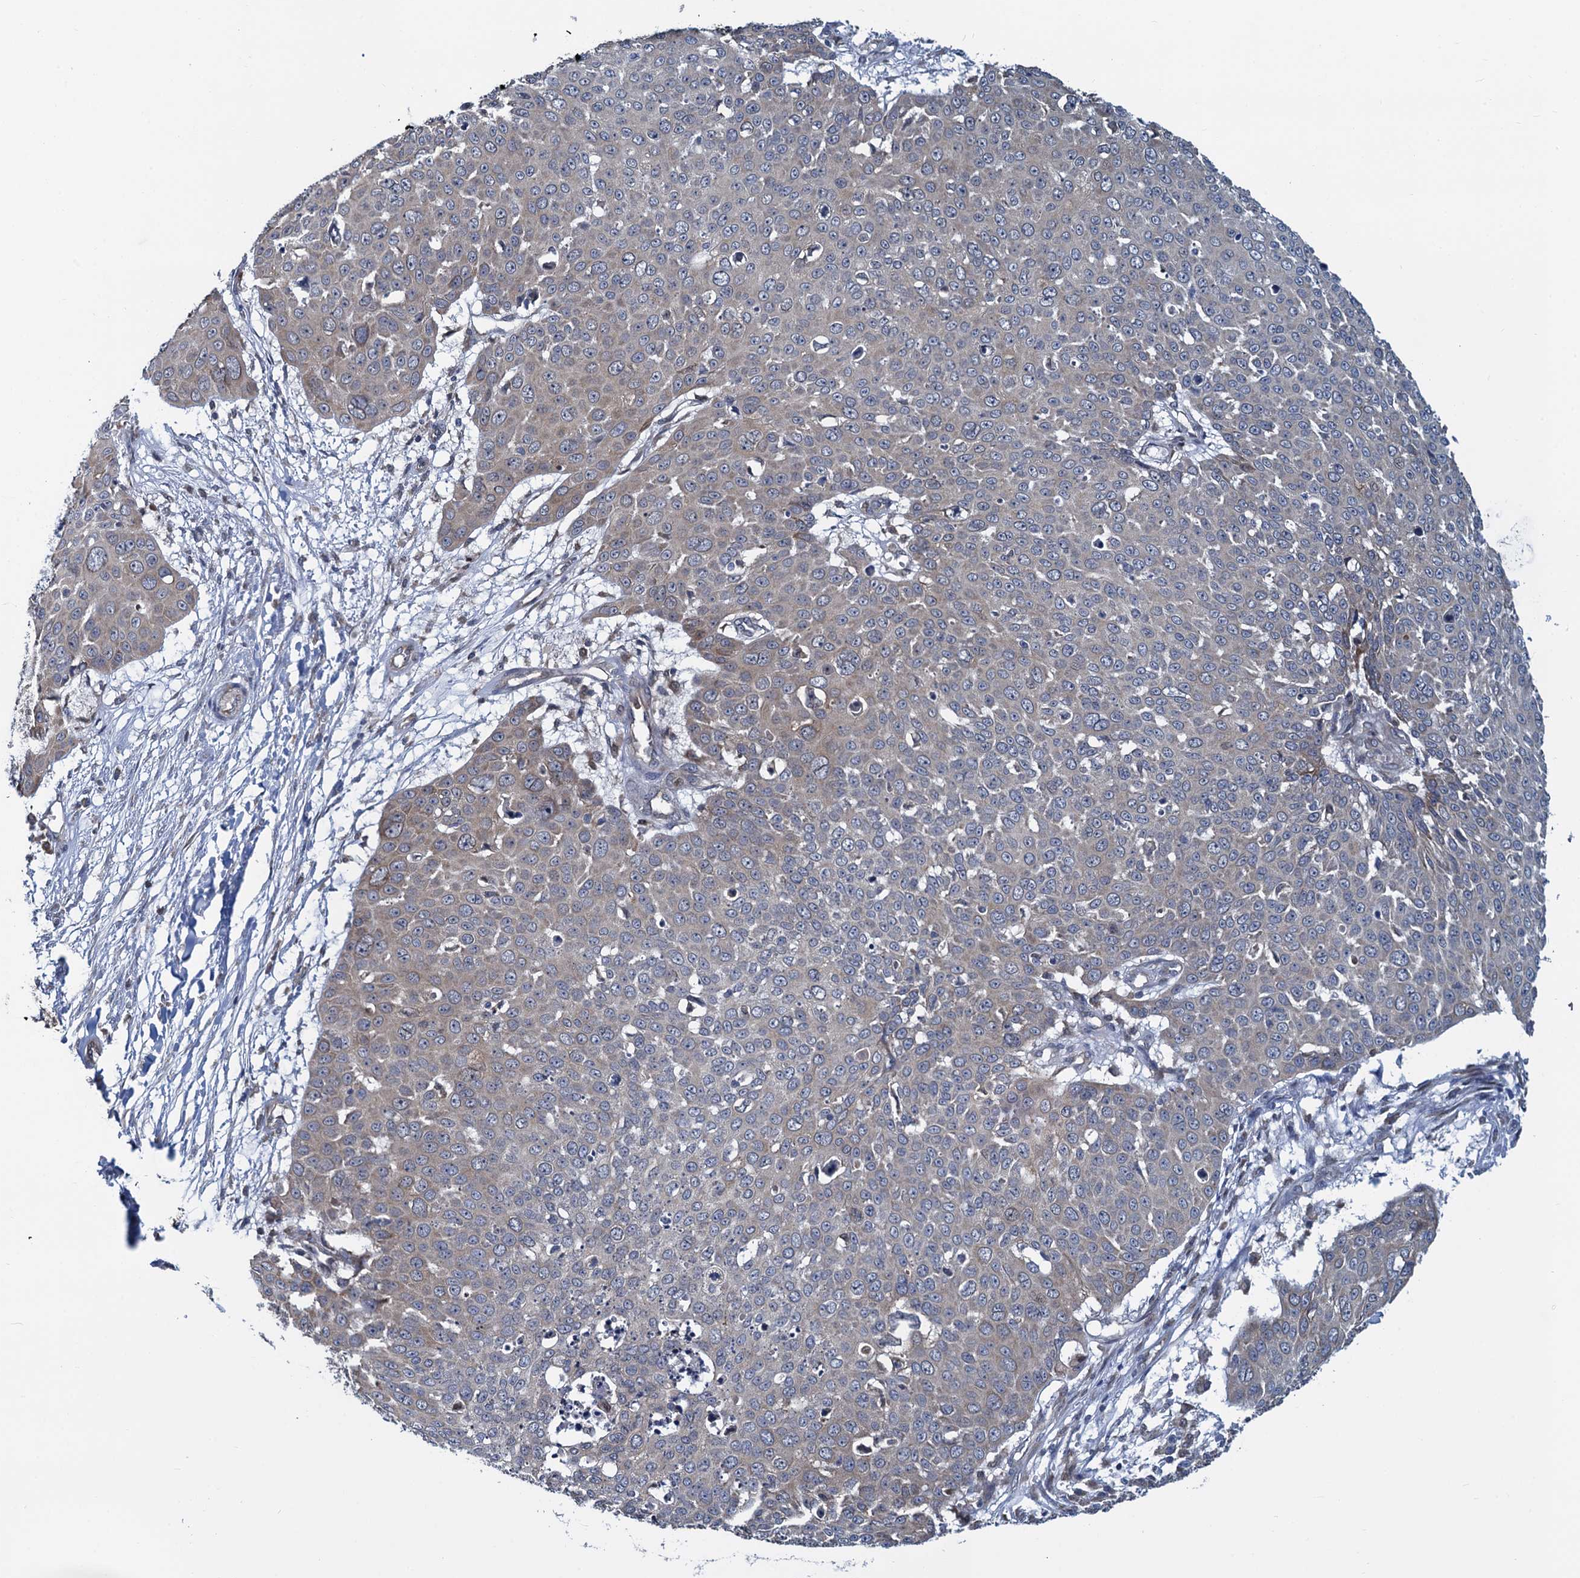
{"staining": {"intensity": "weak", "quantity": "<25%", "location": "cytoplasmic/membranous"}, "tissue": "skin cancer", "cell_type": "Tumor cells", "image_type": "cancer", "snomed": [{"axis": "morphology", "description": "Squamous cell carcinoma, NOS"}, {"axis": "topography", "description": "Skin"}], "caption": "Skin cancer (squamous cell carcinoma) stained for a protein using immunohistochemistry (IHC) exhibits no positivity tumor cells.", "gene": "RNF125", "patient": {"sex": "male", "age": 71}}